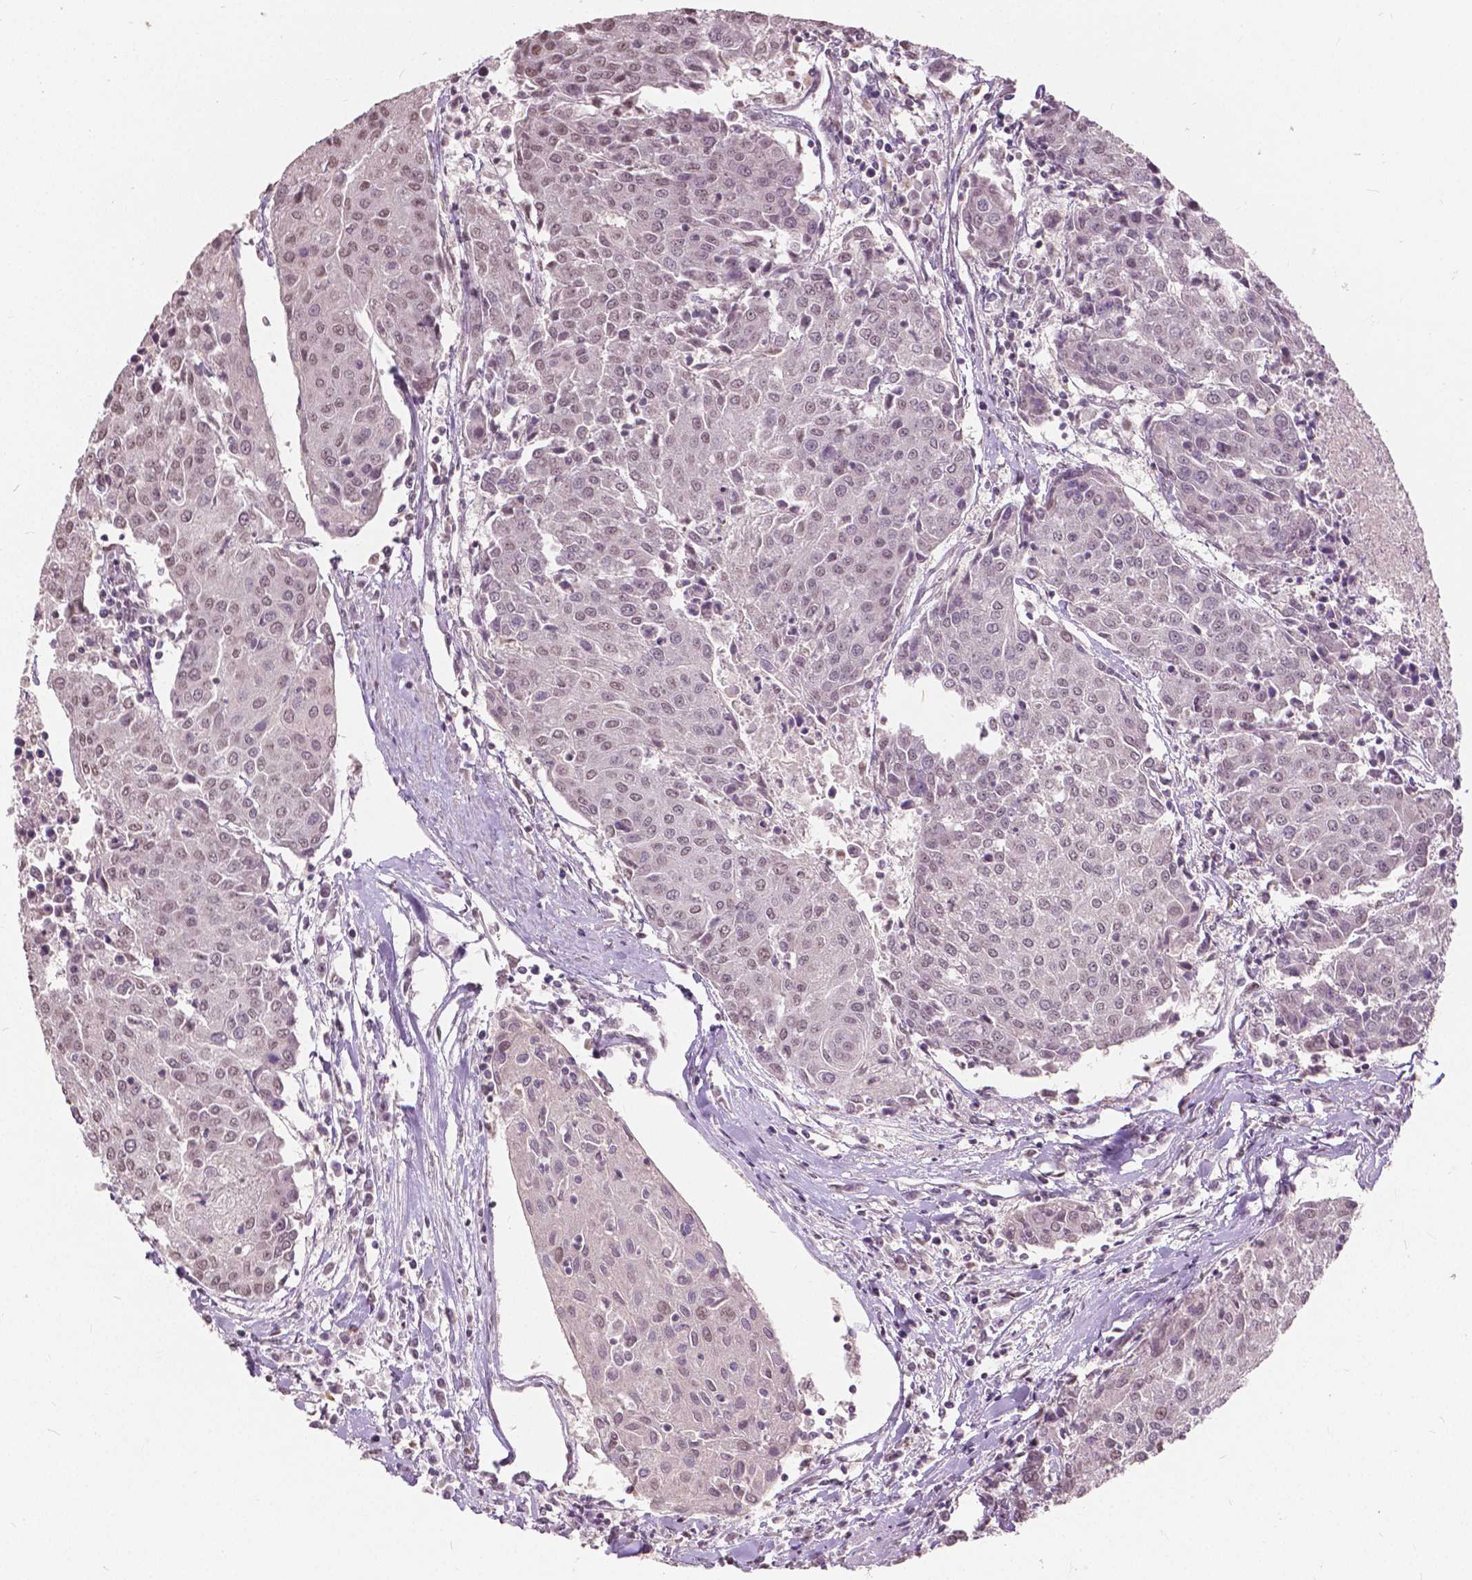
{"staining": {"intensity": "weak", "quantity": ">75%", "location": "nuclear"}, "tissue": "urothelial cancer", "cell_type": "Tumor cells", "image_type": "cancer", "snomed": [{"axis": "morphology", "description": "Urothelial carcinoma, High grade"}, {"axis": "topography", "description": "Urinary bladder"}], "caption": "Urothelial cancer was stained to show a protein in brown. There is low levels of weak nuclear staining in approximately >75% of tumor cells. (Stains: DAB in brown, nuclei in blue, Microscopy: brightfield microscopy at high magnification).", "gene": "HOXA10", "patient": {"sex": "female", "age": 85}}